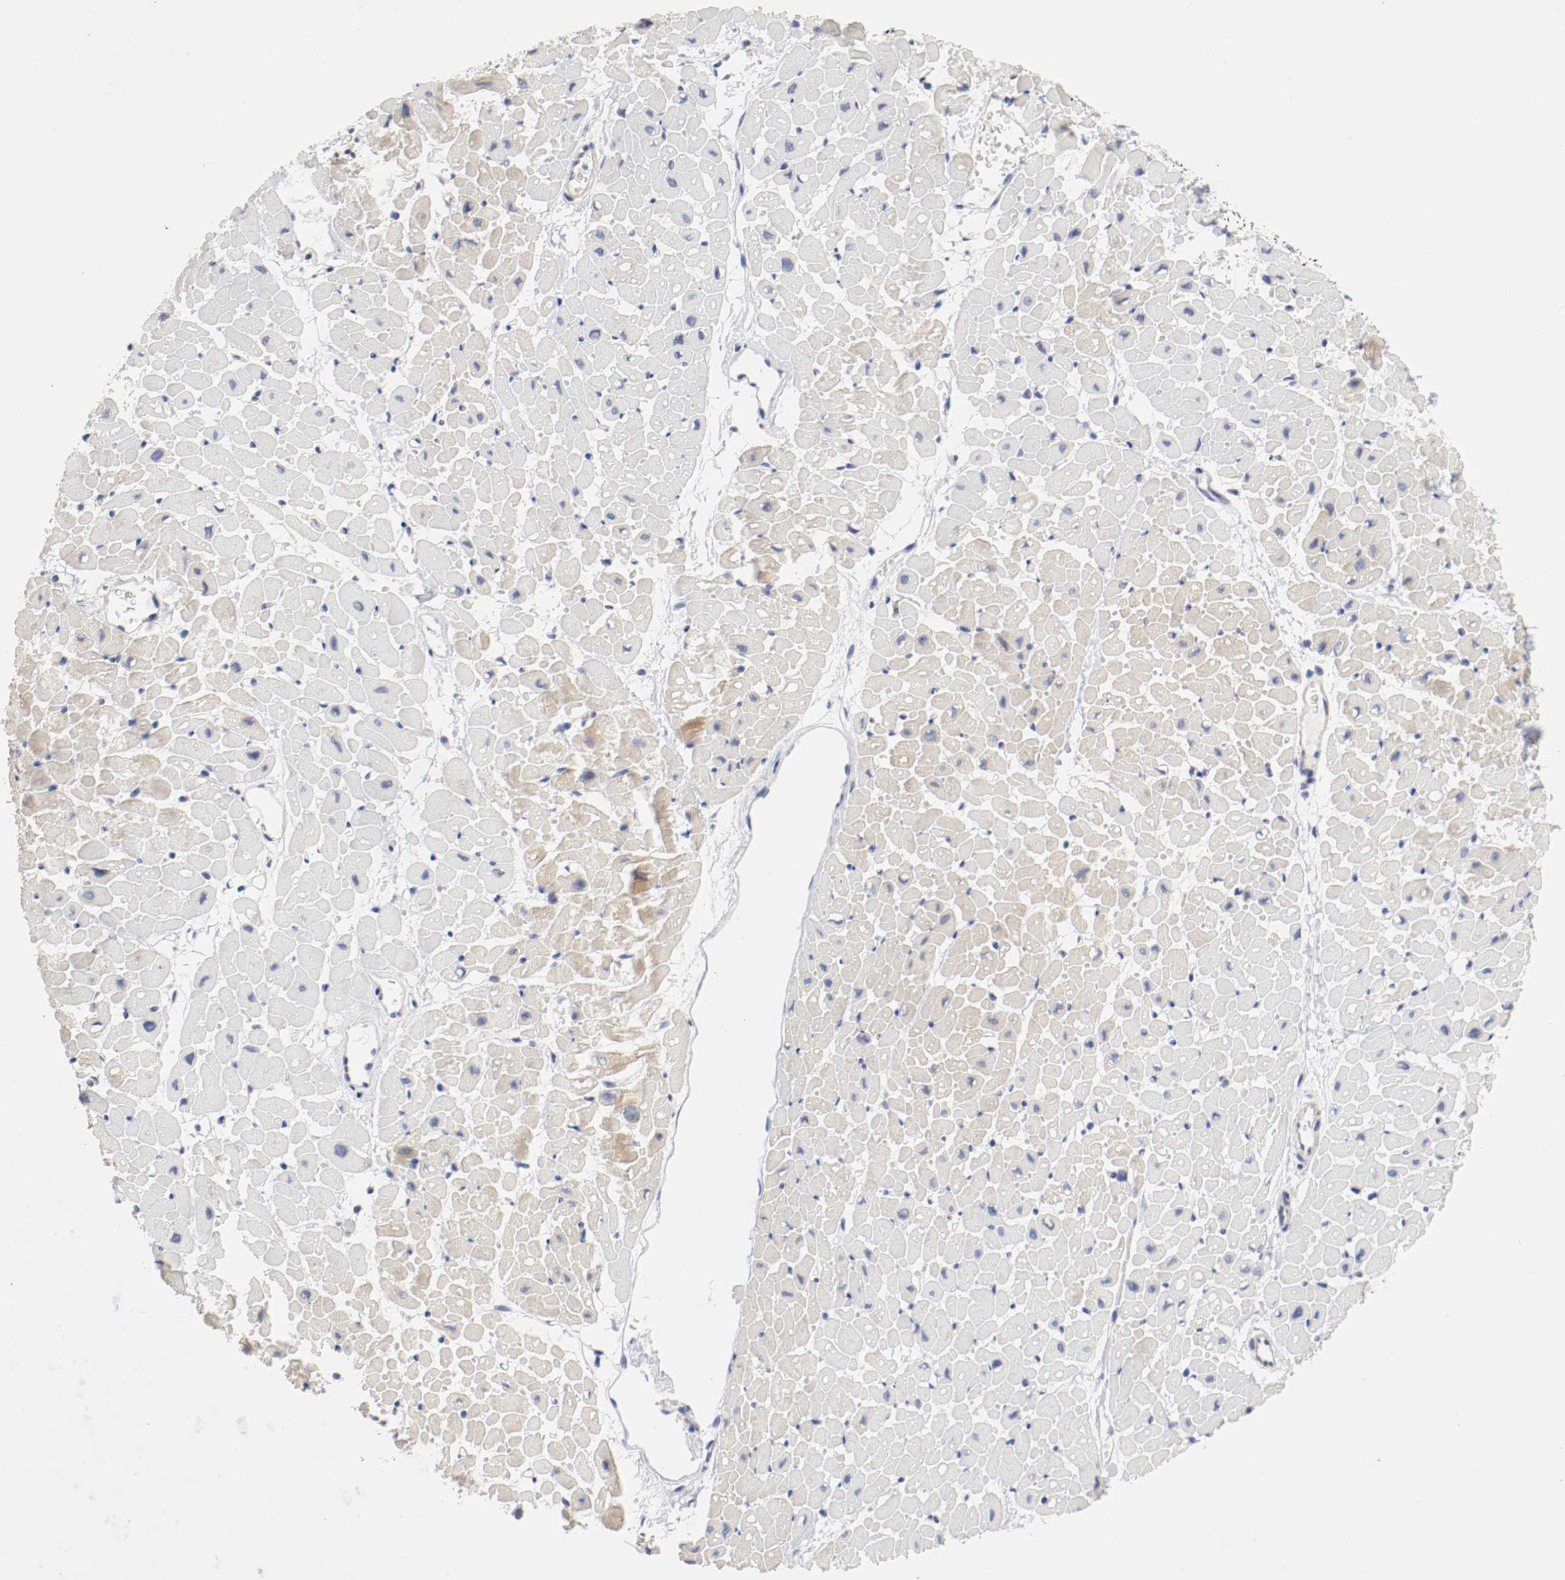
{"staining": {"intensity": "moderate", "quantity": "<25%", "location": "cytoplasmic/membranous"}, "tissue": "heart muscle", "cell_type": "Cardiomyocytes", "image_type": "normal", "snomed": [{"axis": "morphology", "description": "Normal tissue, NOS"}, {"axis": "topography", "description": "Heart"}], "caption": "This photomicrograph displays immunohistochemistry (IHC) staining of benign human heart muscle, with low moderate cytoplasmic/membranous positivity in approximately <25% of cardiomyocytes.", "gene": "FOSL2", "patient": {"sex": "male", "age": 45}}